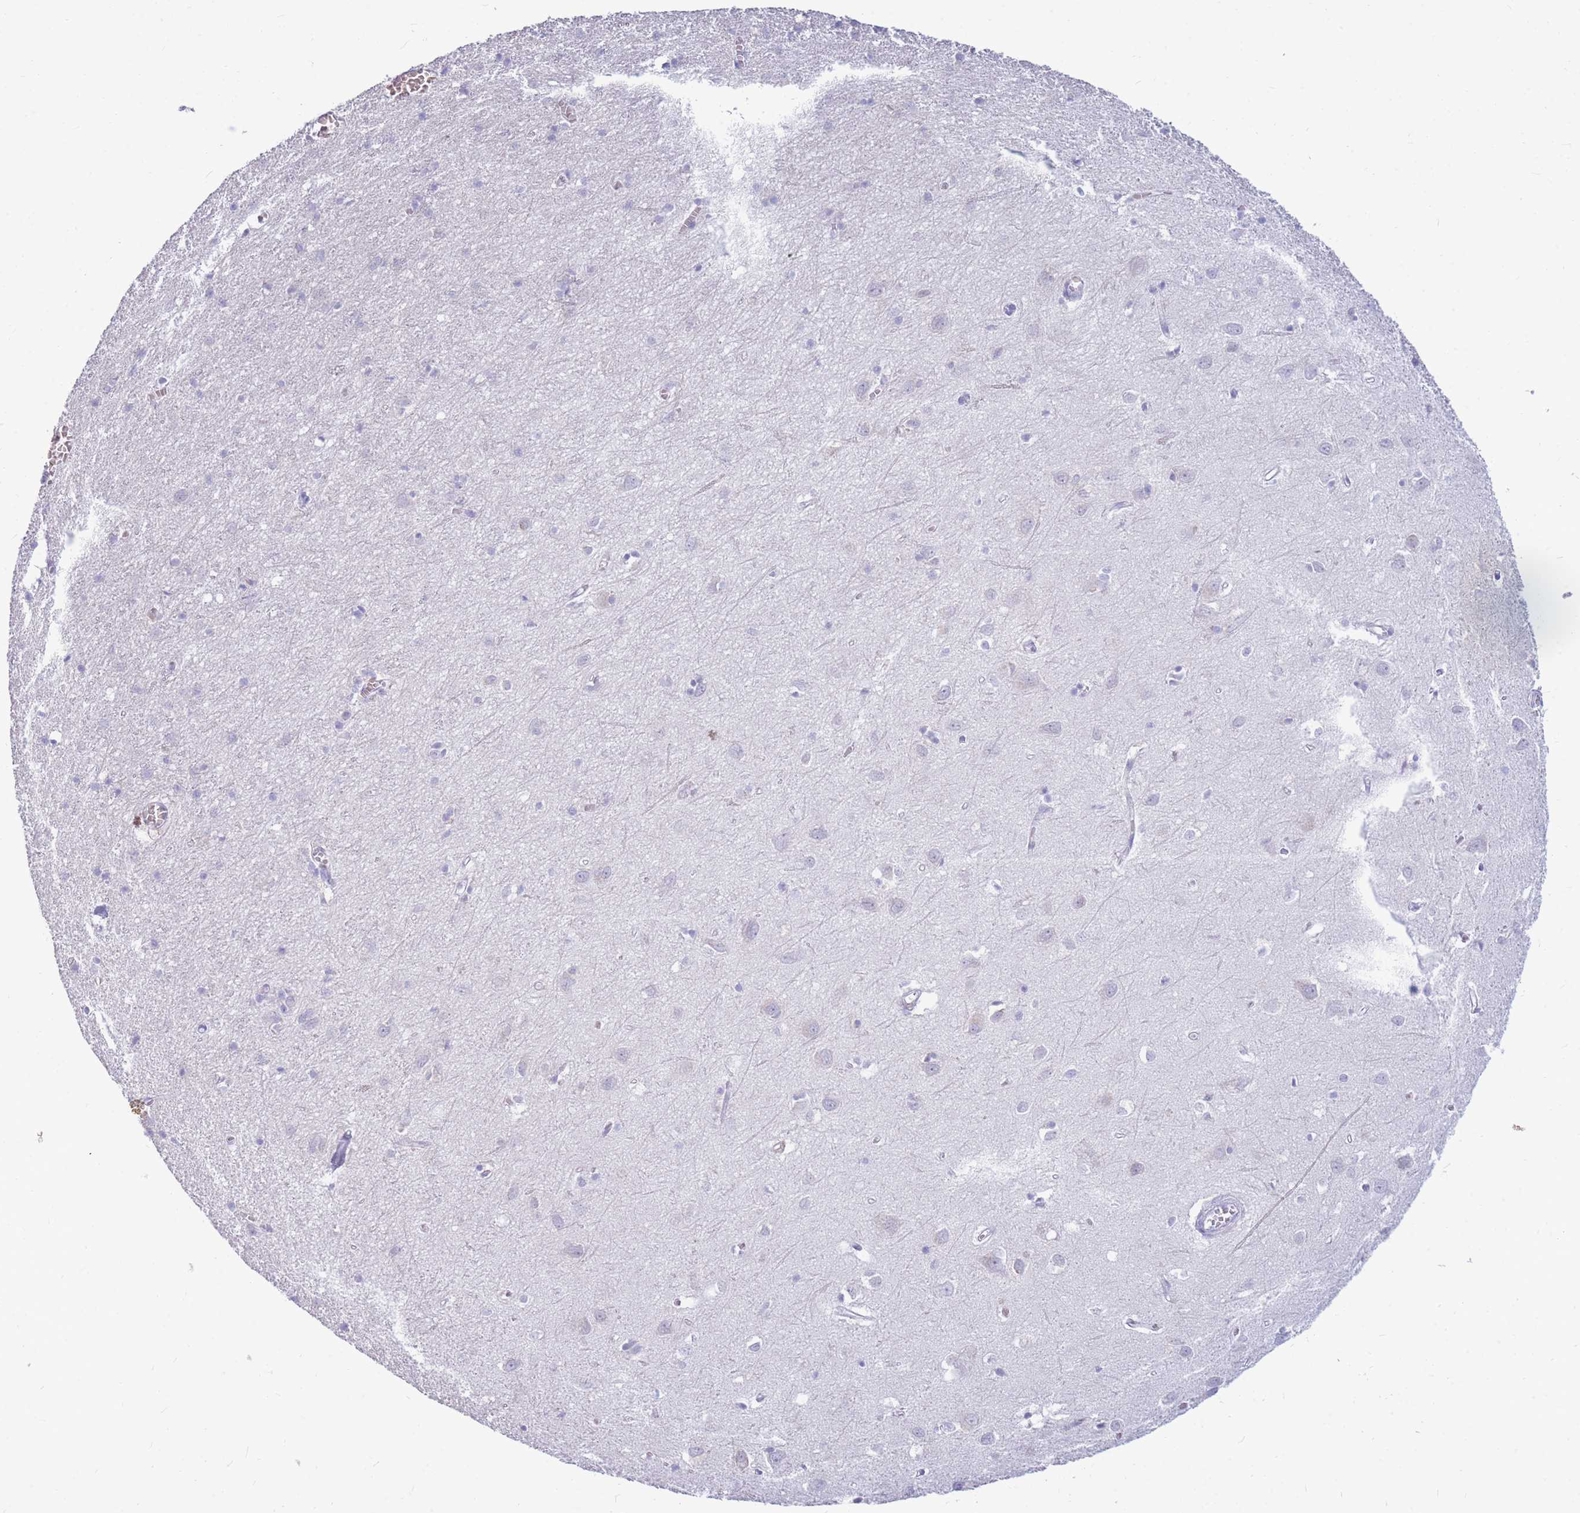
{"staining": {"intensity": "negative", "quantity": "none", "location": "none"}, "tissue": "cerebral cortex", "cell_type": "Endothelial cells", "image_type": "normal", "snomed": [{"axis": "morphology", "description": "Normal tissue, NOS"}, {"axis": "topography", "description": "Cerebral cortex"}], "caption": "The IHC micrograph has no significant staining in endothelial cells of cerebral cortex.", "gene": "TPSAB1", "patient": {"sex": "female", "age": 64}}